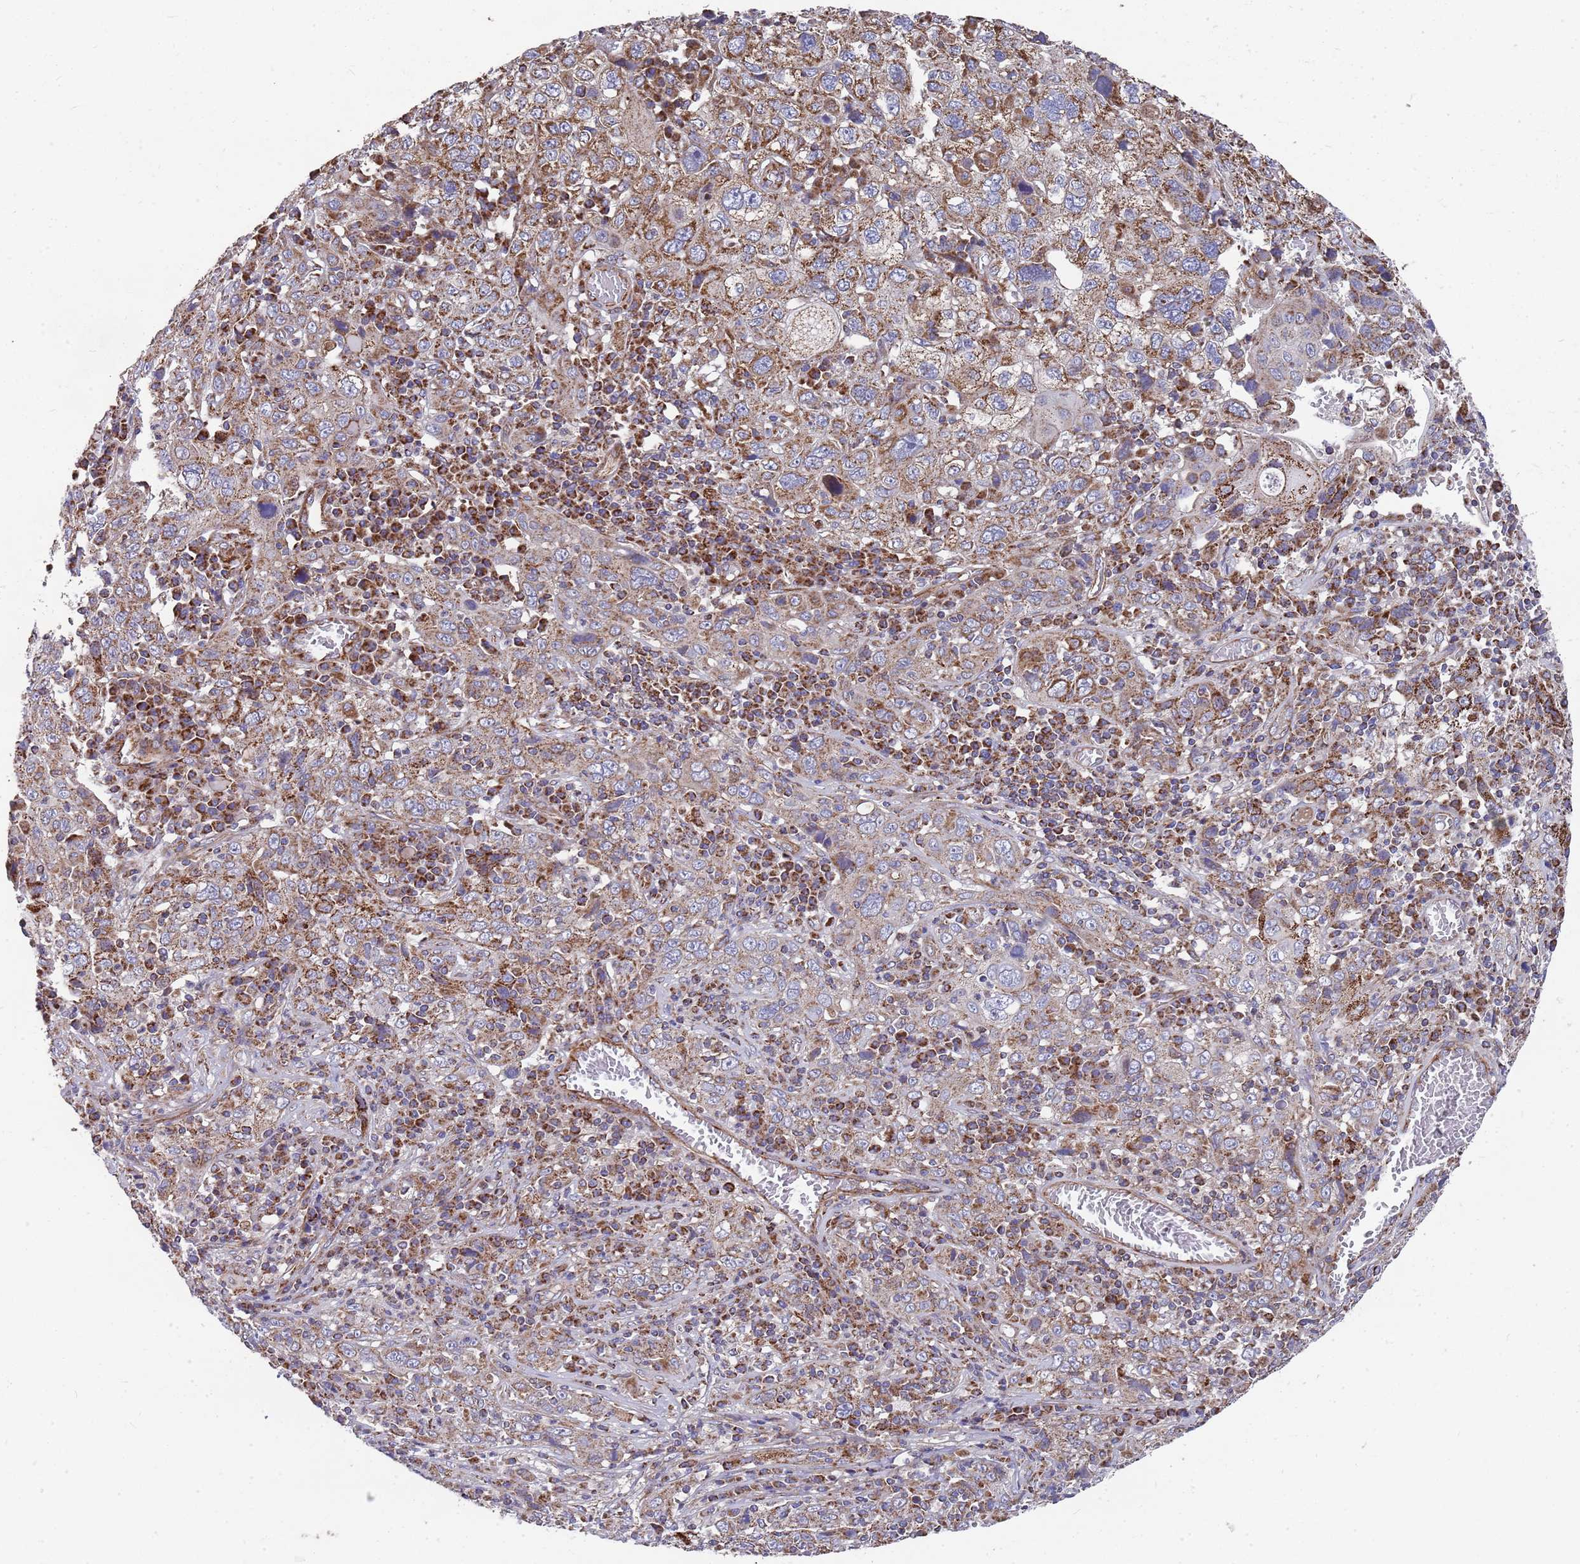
{"staining": {"intensity": "moderate", "quantity": "25%-75%", "location": "cytoplasmic/membranous"}, "tissue": "cervical cancer", "cell_type": "Tumor cells", "image_type": "cancer", "snomed": [{"axis": "morphology", "description": "Squamous cell carcinoma, NOS"}, {"axis": "topography", "description": "Cervix"}], "caption": "Immunohistochemistry histopathology image of cervical cancer stained for a protein (brown), which displays medium levels of moderate cytoplasmic/membranous positivity in about 25%-75% of tumor cells.", "gene": "WDFY3", "patient": {"sex": "female", "age": 46}}